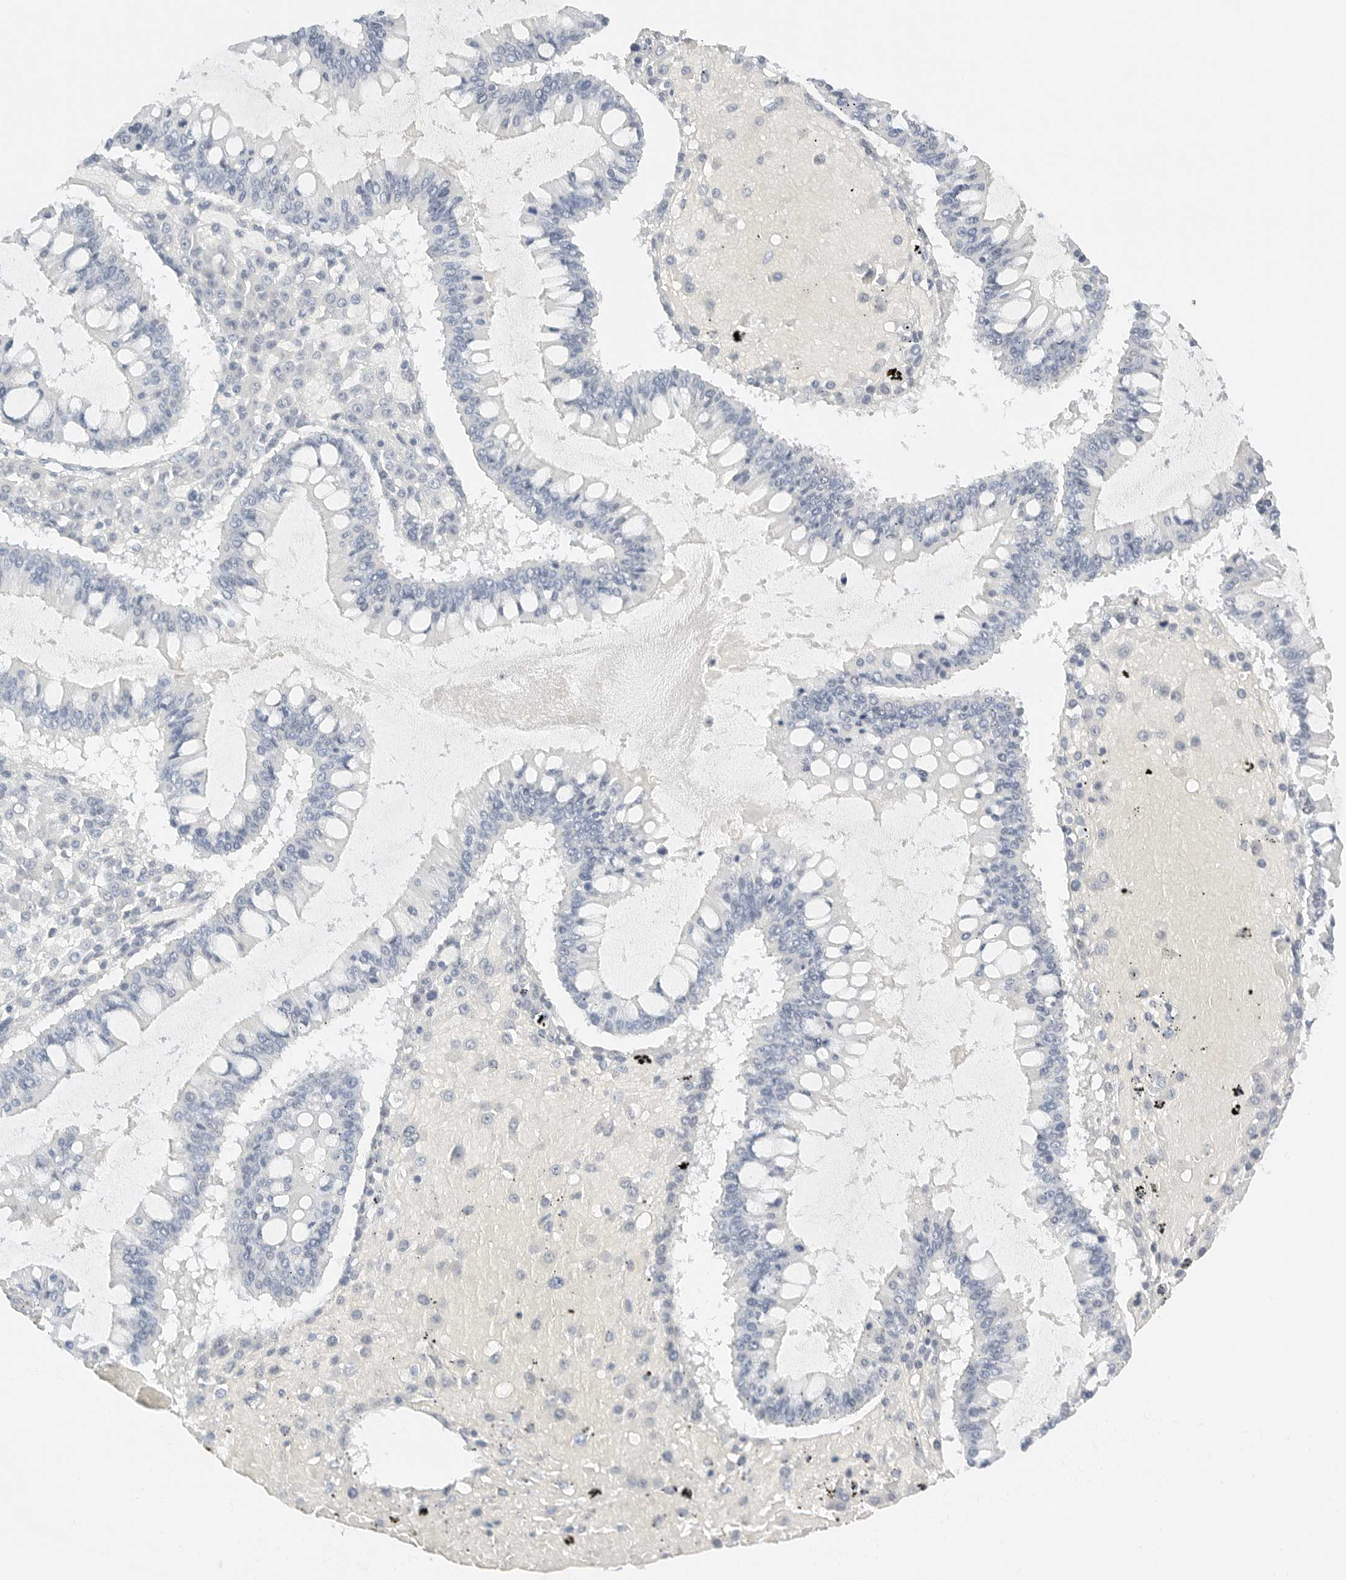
{"staining": {"intensity": "negative", "quantity": "none", "location": "none"}, "tissue": "ovarian cancer", "cell_type": "Tumor cells", "image_type": "cancer", "snomed": [{"axis": "morphology", "description": "Cystadenocarcinoma, mucinous, NOS"}, {"axis": "topography", "description": "Ovary"}], "caption": "This image is of ovarian cancer (mucinous cystadenocarcinoma) stained with immunohistochemistry (IHC) to label a protein in brown with the nuclei are counter-stained blue. There is no expression in tumor cells. The staining was performed using DAB to visualize the protein expression in brown, while the nuclei were stained in blue with hematoxylin (Magnification: 20x).", "gene": "PKDCC", "patient": {"sex": "female", "age": 73}}